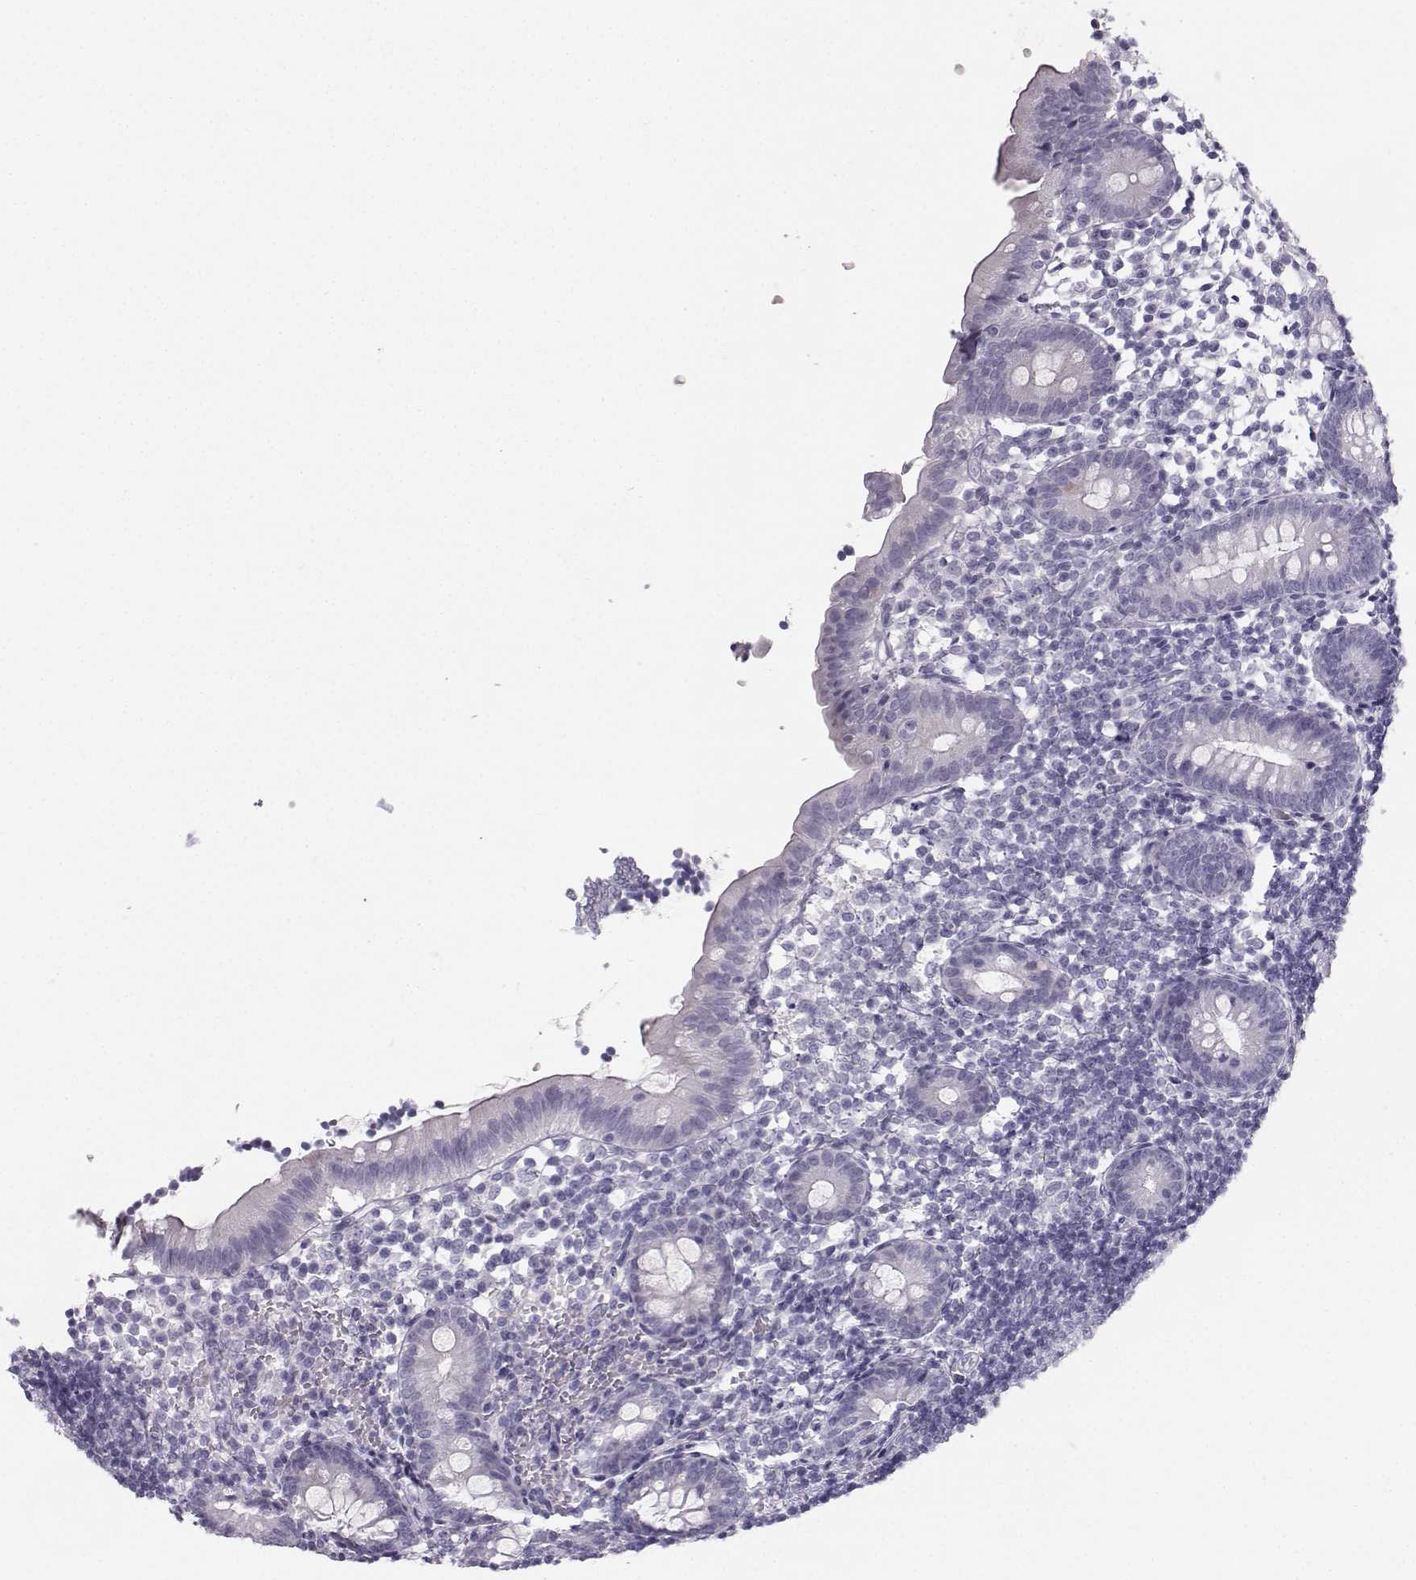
{"staining": {"intensity": "negative", "quantity": "none", "location": "none"}, "tissue": "appendix", "cell_type": "Glandular cells", "image_type": "normal", "snomed": [{"axis": "morphology", "description": "Normal tissue, NOS"}, {"axis": "topography", "description": "Appendix"}], "caption": "Immunohistochemistry (IHC) of normal appendix shows no staining in glandular cells. (Stains: DAB immunohistochemistry with hematoxylin counter stain, Microscopy: brightfield microscopy at high magnification).", "gene": "CASR", "patient": {"sex": "female", "age": 40}}